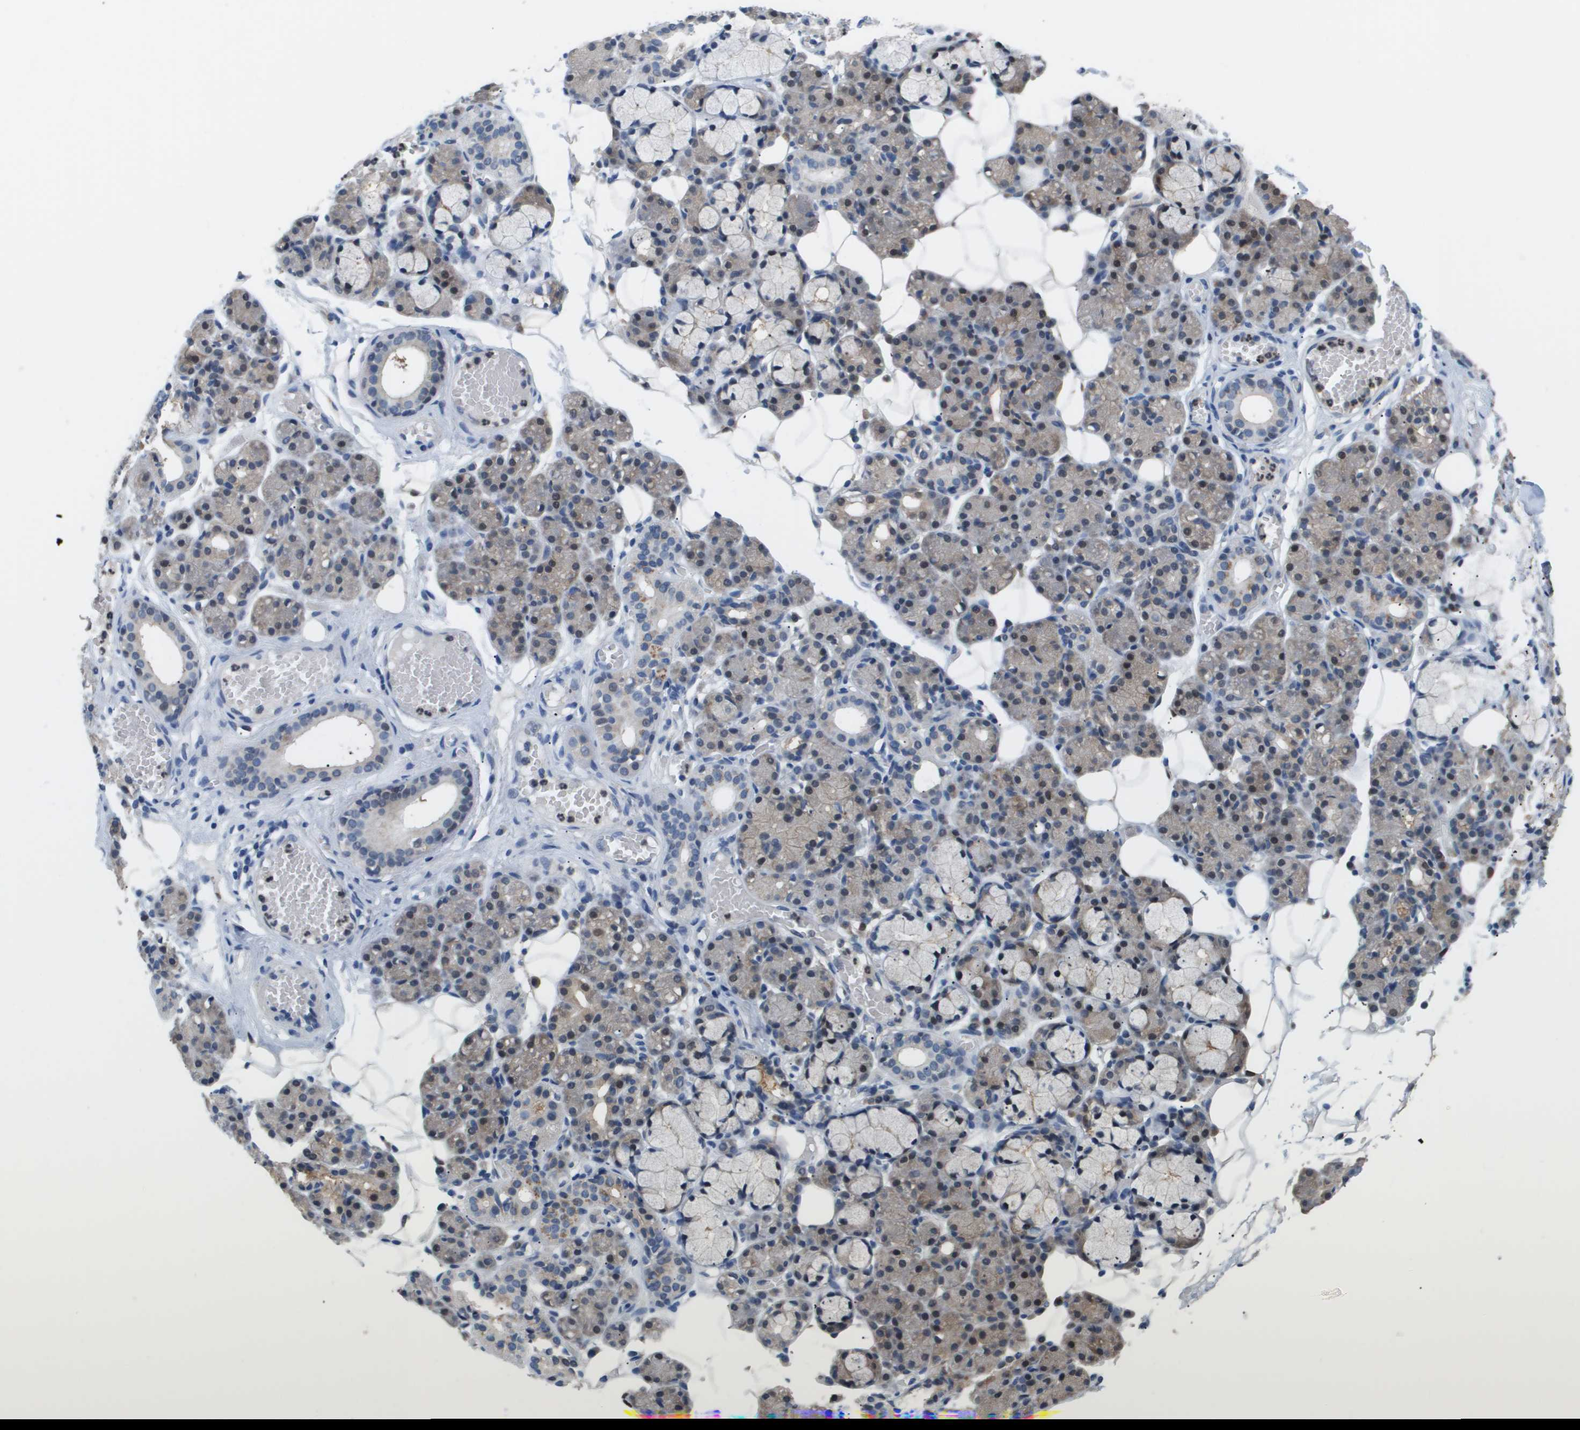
{"staining": {"intensity": "moderate", "quantity": "<25%", "location": "cytoplasmic/membranous,nuclear"}, "tissue": "salivary gland", "cell_type": "Glandular cells", "image_type": "normal", "snomed": [{"axis": "morphology", "description": "Normal tissue, NOS"}, {"axis": "topography", "description": "Salivary gland"}], "caption": "Immunohistochemistry (IHC) image of benign salivary gland: salivary gland stained using IHC demonstrates low levels of moderate protein expression localized specifically in the cytoplasmic/membranous,nuclear of glandular cells, appearing as a cytoplasmic/membranous,nuclear brown color.", "gene": "AKR1A1", "patient": {"sex": "male", "age": 63}}